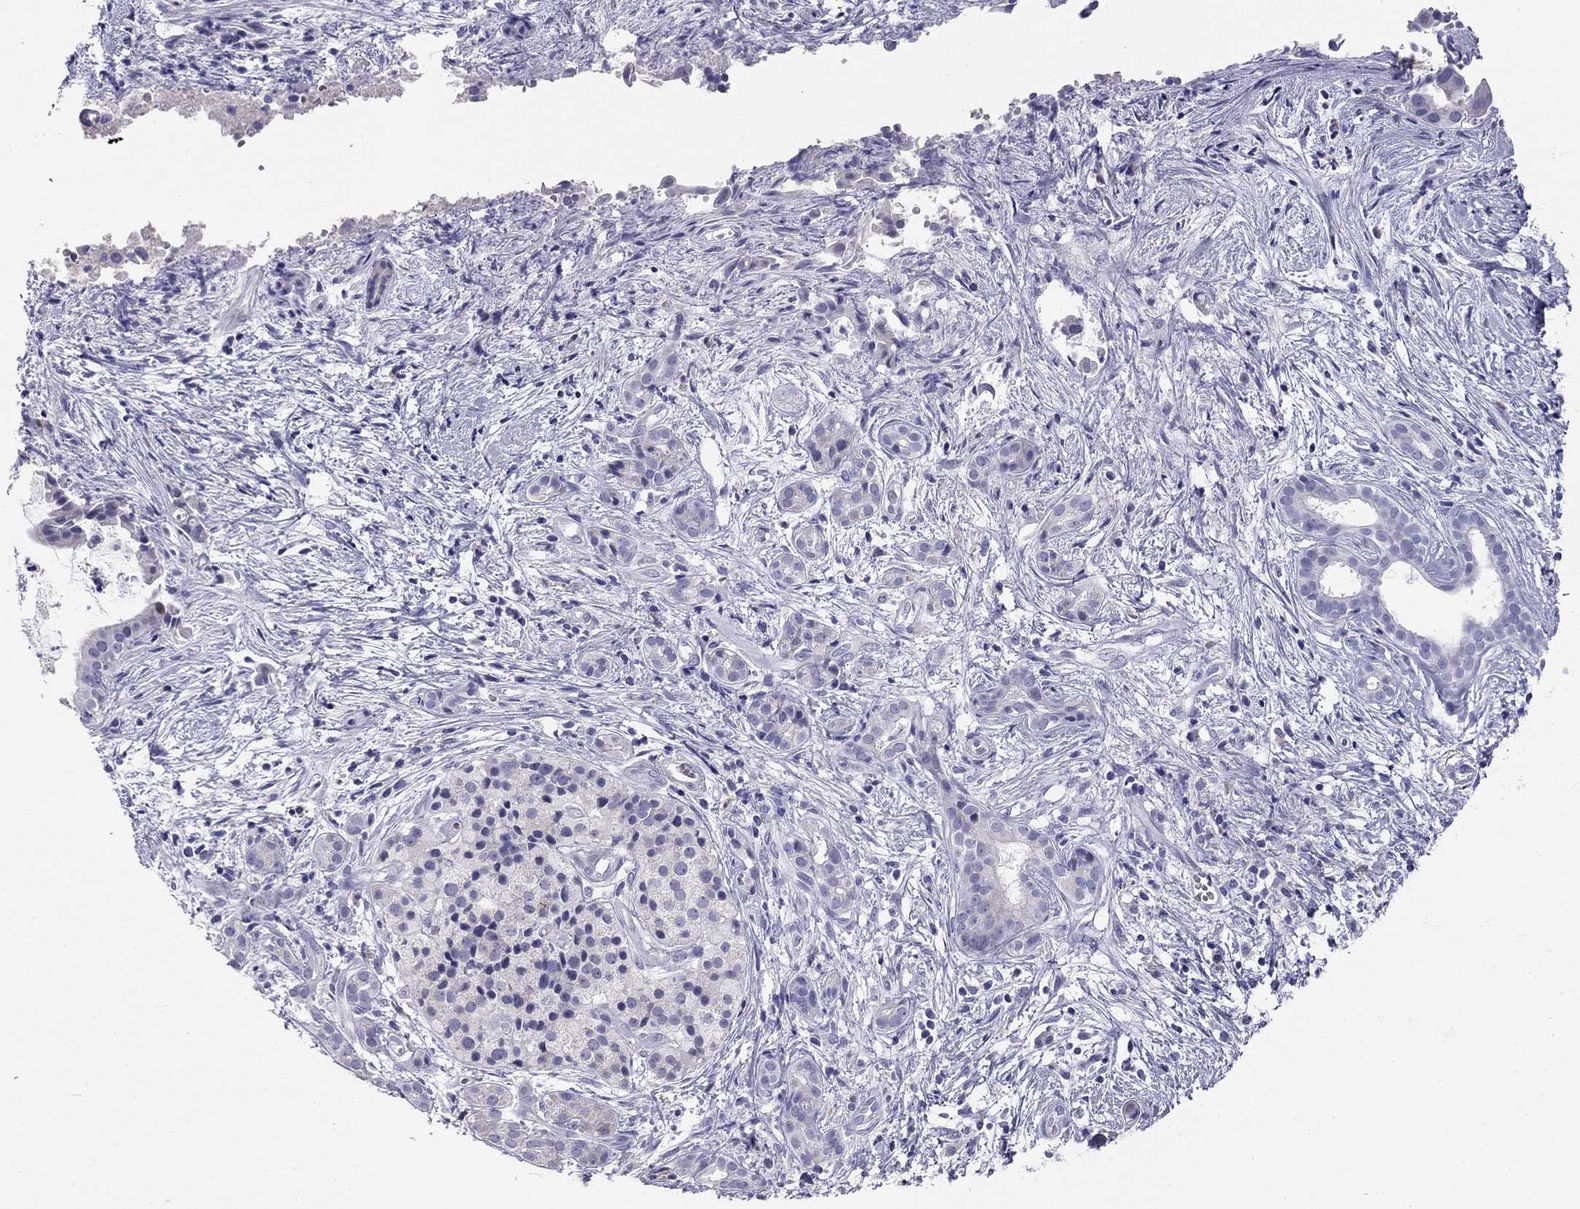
{"staining": {"intensity": "negative", "quantity": "none", "location": "none"}, "tissue": "pancreatic cancer", "cell_type": "Tumor cells", "image_type": "cancer", "snomed": [{"axis": "morphology", "description": "Adenocarcinoma, NOS"}, {"axis": "topography", "description": "Pancreas"}], "caption": "Pancreatic cancer (adenocarcinoma) was stained to show a protein in brown. There is no significant positivity in tumor cells.", "gene": "C8orf88", "patient": {"sex": "male", "age": 61}}